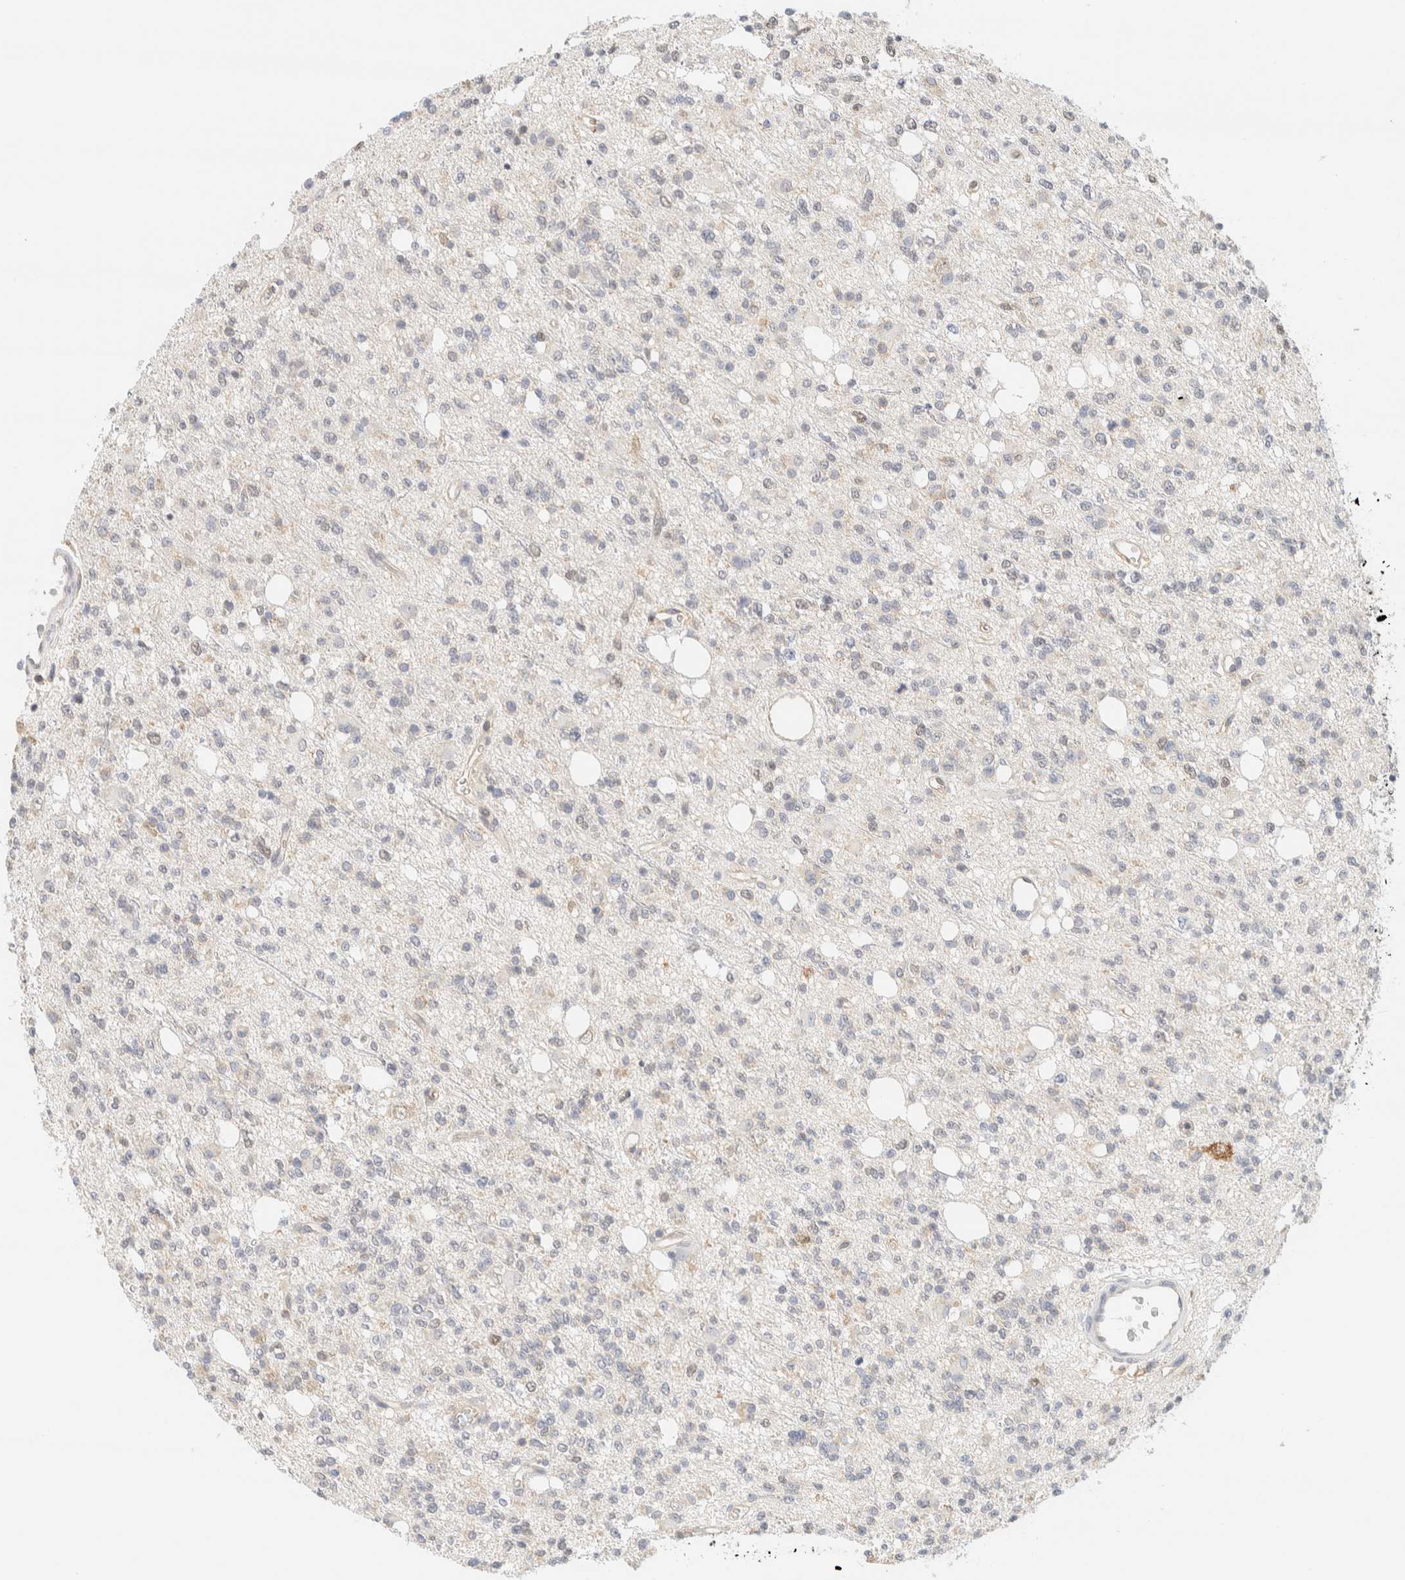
{"staining": {"intensity": "negative", "quantity": "none", "location": "none"}, "tissue": "glioma", "cell_type": "Tumor cells", "image_type": "cancer", "snomed": [{"axis": "morphology", "description": "Glioma, malignant, High grade"}, {"axis": "topography", "description": "Brain"}], "caption": "High magnification brightfield microscopy of malignant glioma (high-grade) stained with DAB (3,3'-diaminobenzidine) (brown) and counterstained with hematoxylin (blue): tumor cells show no significant staining.", "gene": "TBC1D8B", "patient": {"sex": "female", "age": 62}}